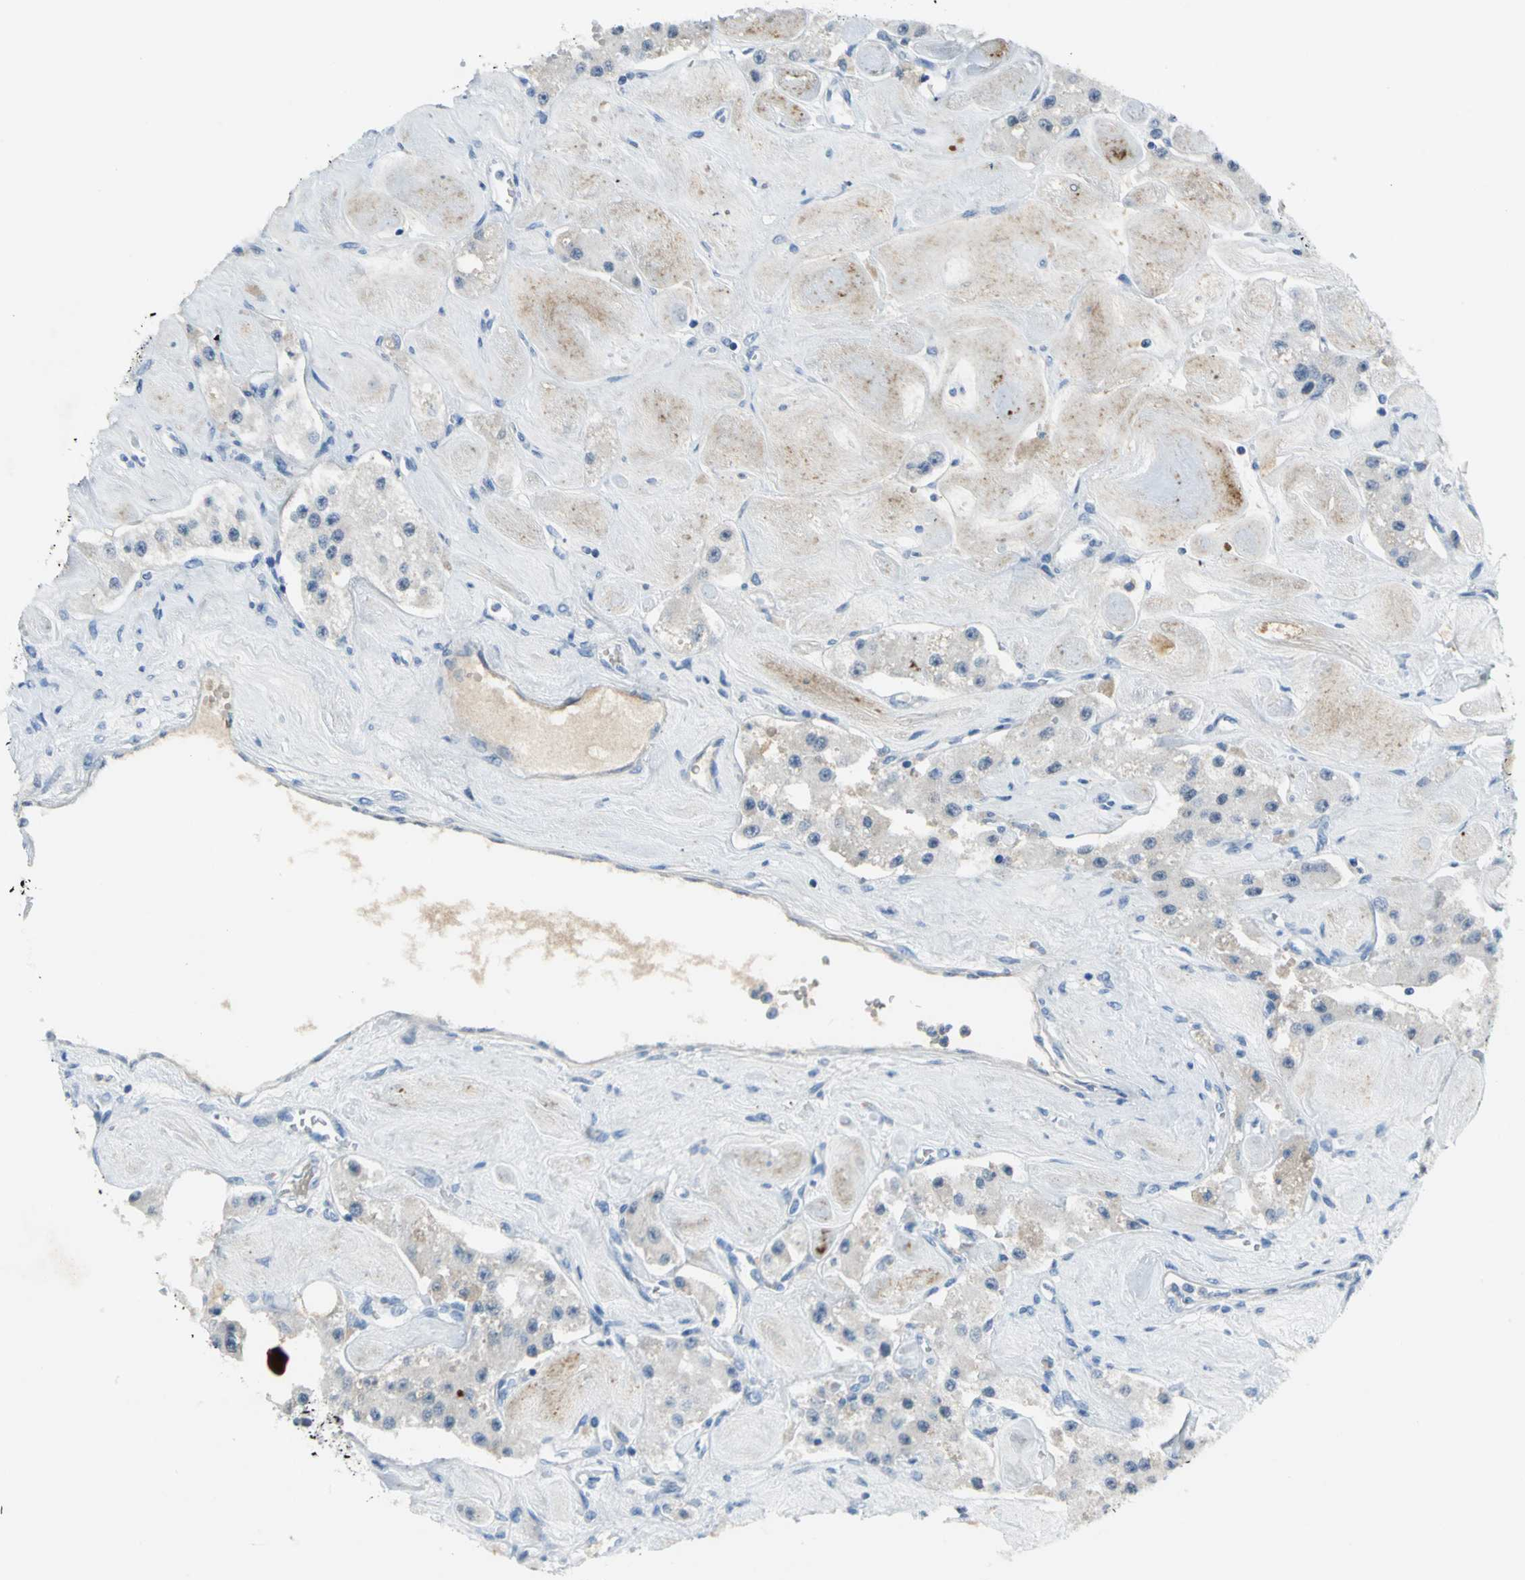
{"staining": {"intensity": "weak", "quantity": "25%-75%", "location": "cytoplasmic/membranous"}, "tissue": "carcinoid", "cell_type": "Tumor cells", "image_type": "cancer", "snomed": [{"axis": "morphology", "description": "Carcinoid, malignant, NOS"}, {"axis": "topography", "description": "Pancreas"}], "caption": "Protein expression analysis of human carcinoid reveals weak cytoplasmic/membranous positivity in approximately 25%-75% of tumor cells.", "gene": "ZIC1", "patient": {"sex": "male", "age": 41}}